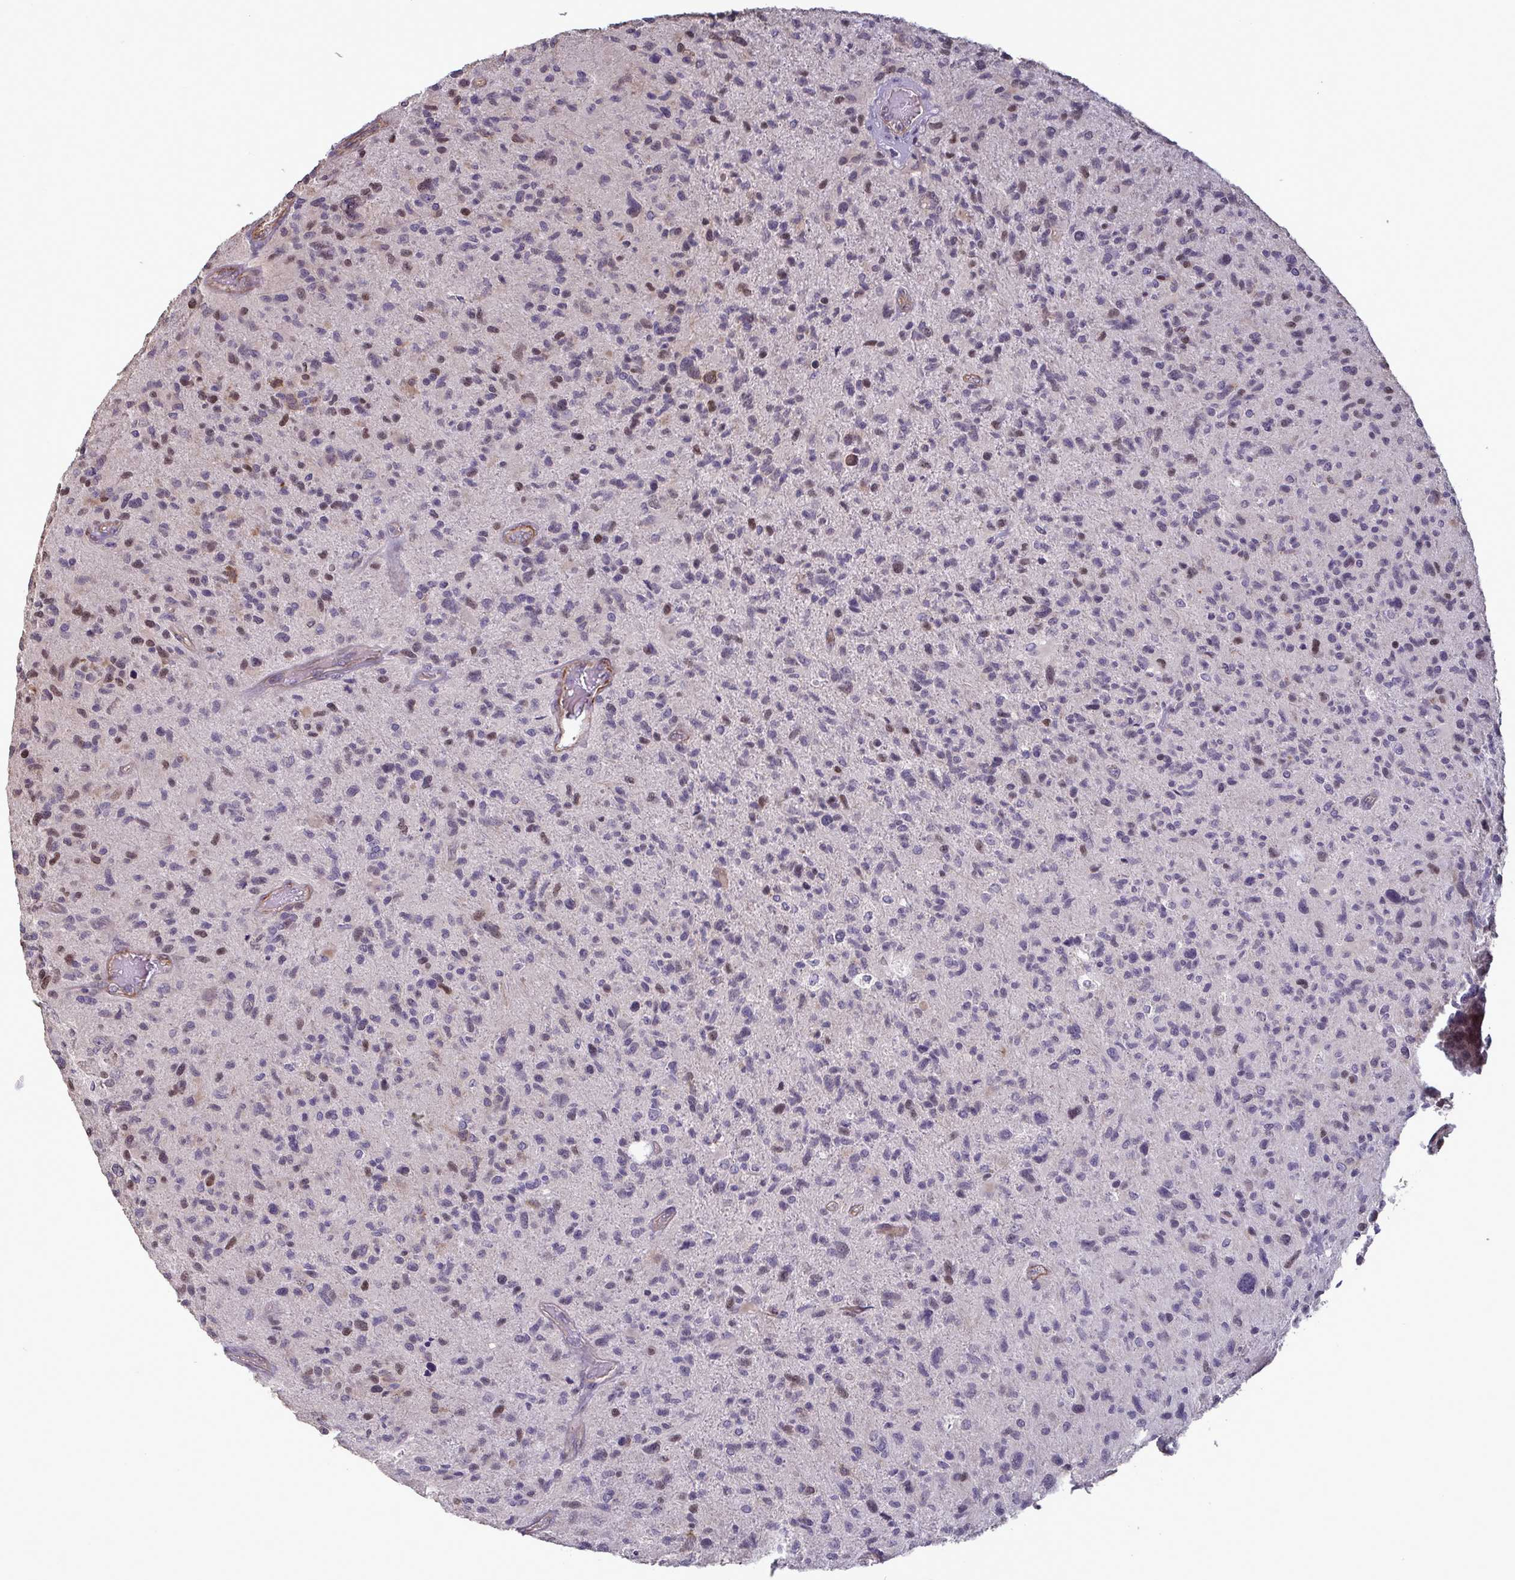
{"staining": {"intensity": "moderate", "quantity": "<25%", "location": "nuclear"}, "tissue": "glioma", "cell_type": "Tumor cells", "image_type": "cancer", "snomed": [{"axis": "morphology", "description": "Glioma, malignant, High grade"}, {"axis": "topography", "description": "Brain"}], "caption": "Brown immunohistochemical staining in human malignant glioma (high-grade) displays moderate nuclear staining in approximately <25% of tumor cells.", "gene": "IPO5", "patient": {"sex": "female", "age": 70}}